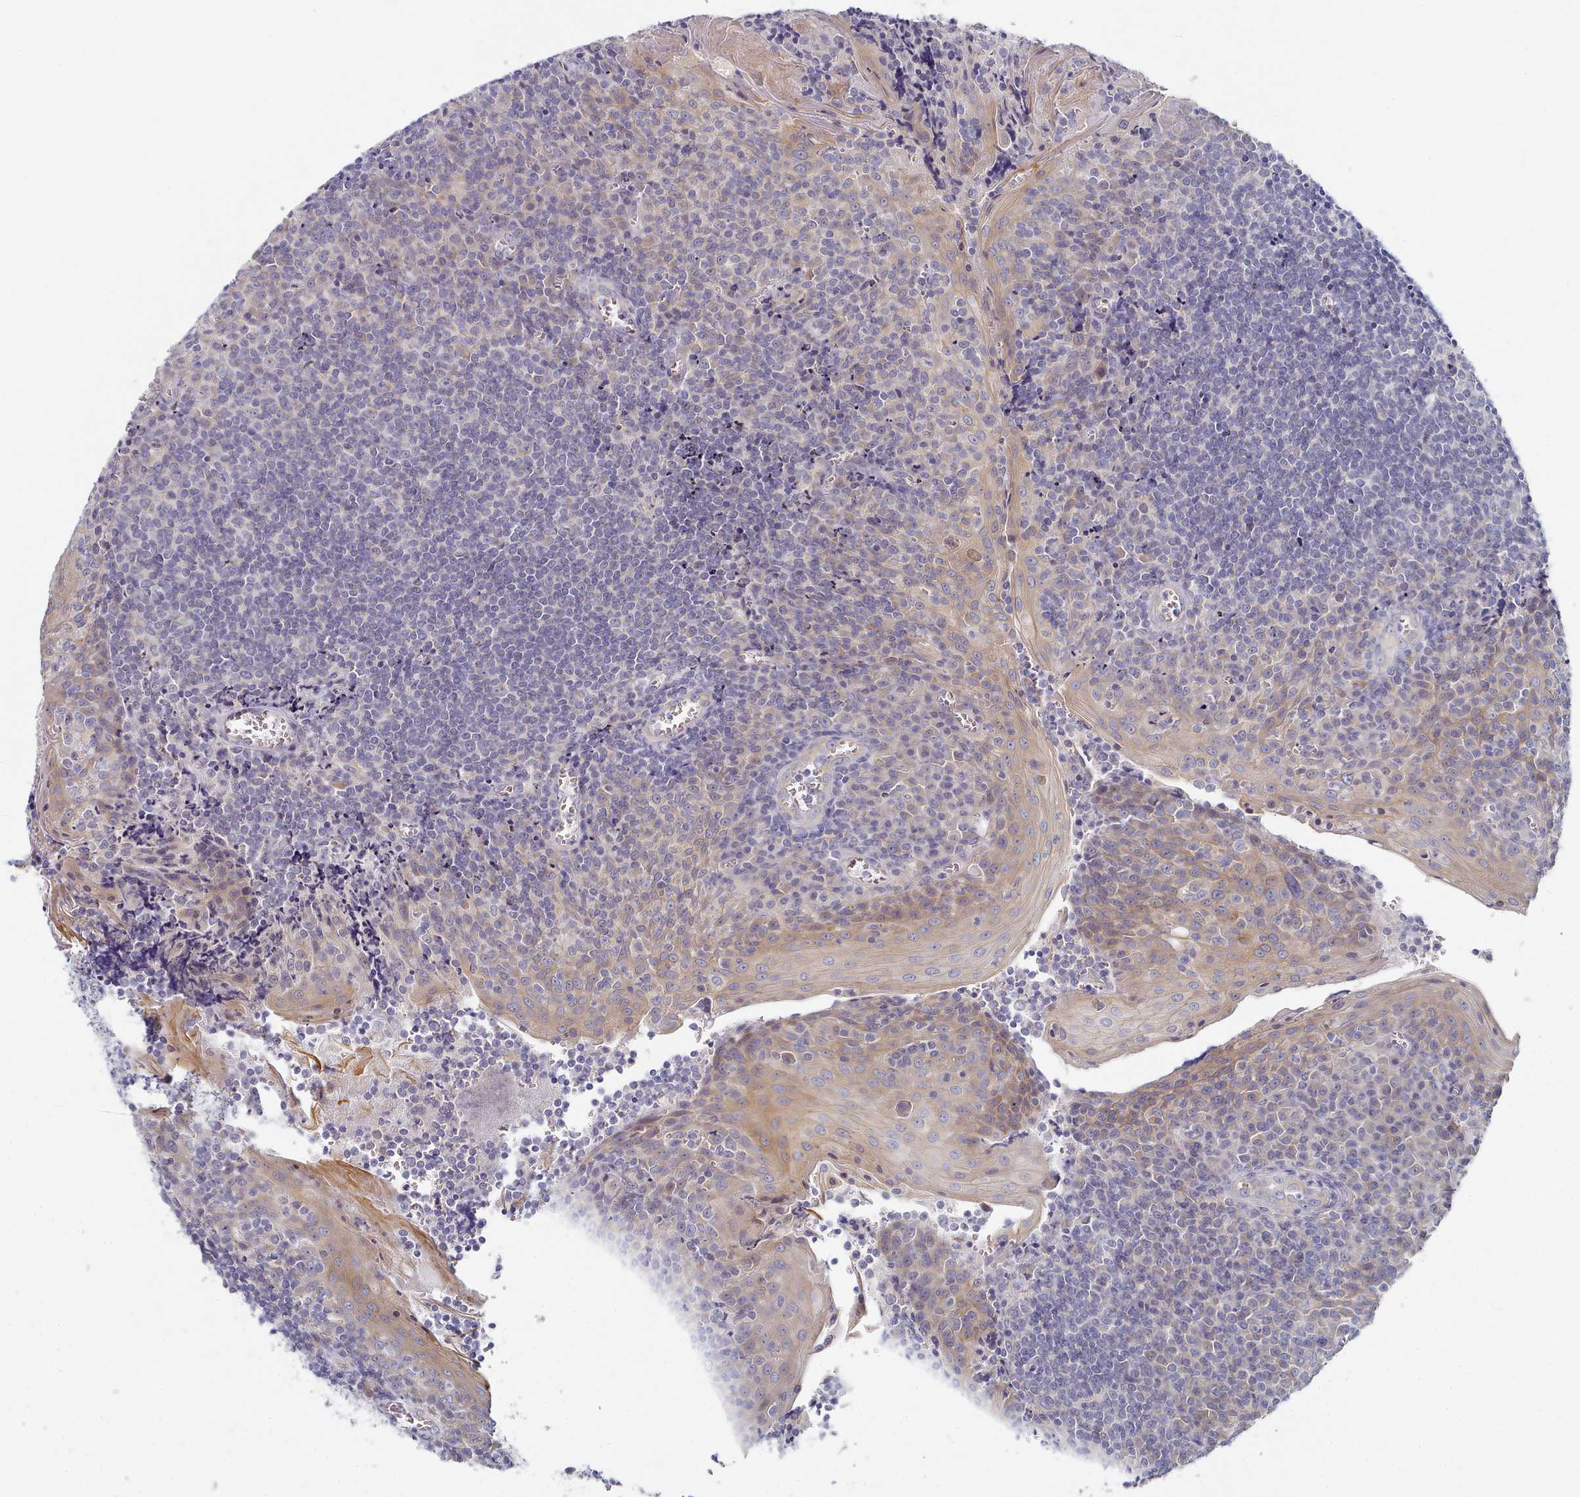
{"staining": {"intensity": "weak", "quantity": "<25%", "location": "cytoplasmic/membranous"}, "tissue": "tonsil", "cell_type": "Germinal center cells", "image_type": "normal", "snomed": [{"axis": "morphology", "description": "Normal tissue, NOS"}, {"axis": "topography", "description": "Tonsil"}], "caption": "Germinal center cells show no significant positivity in normal tonsil.", "gene": "TYW1B", "patient": {"sex": "male", "age": 27}}